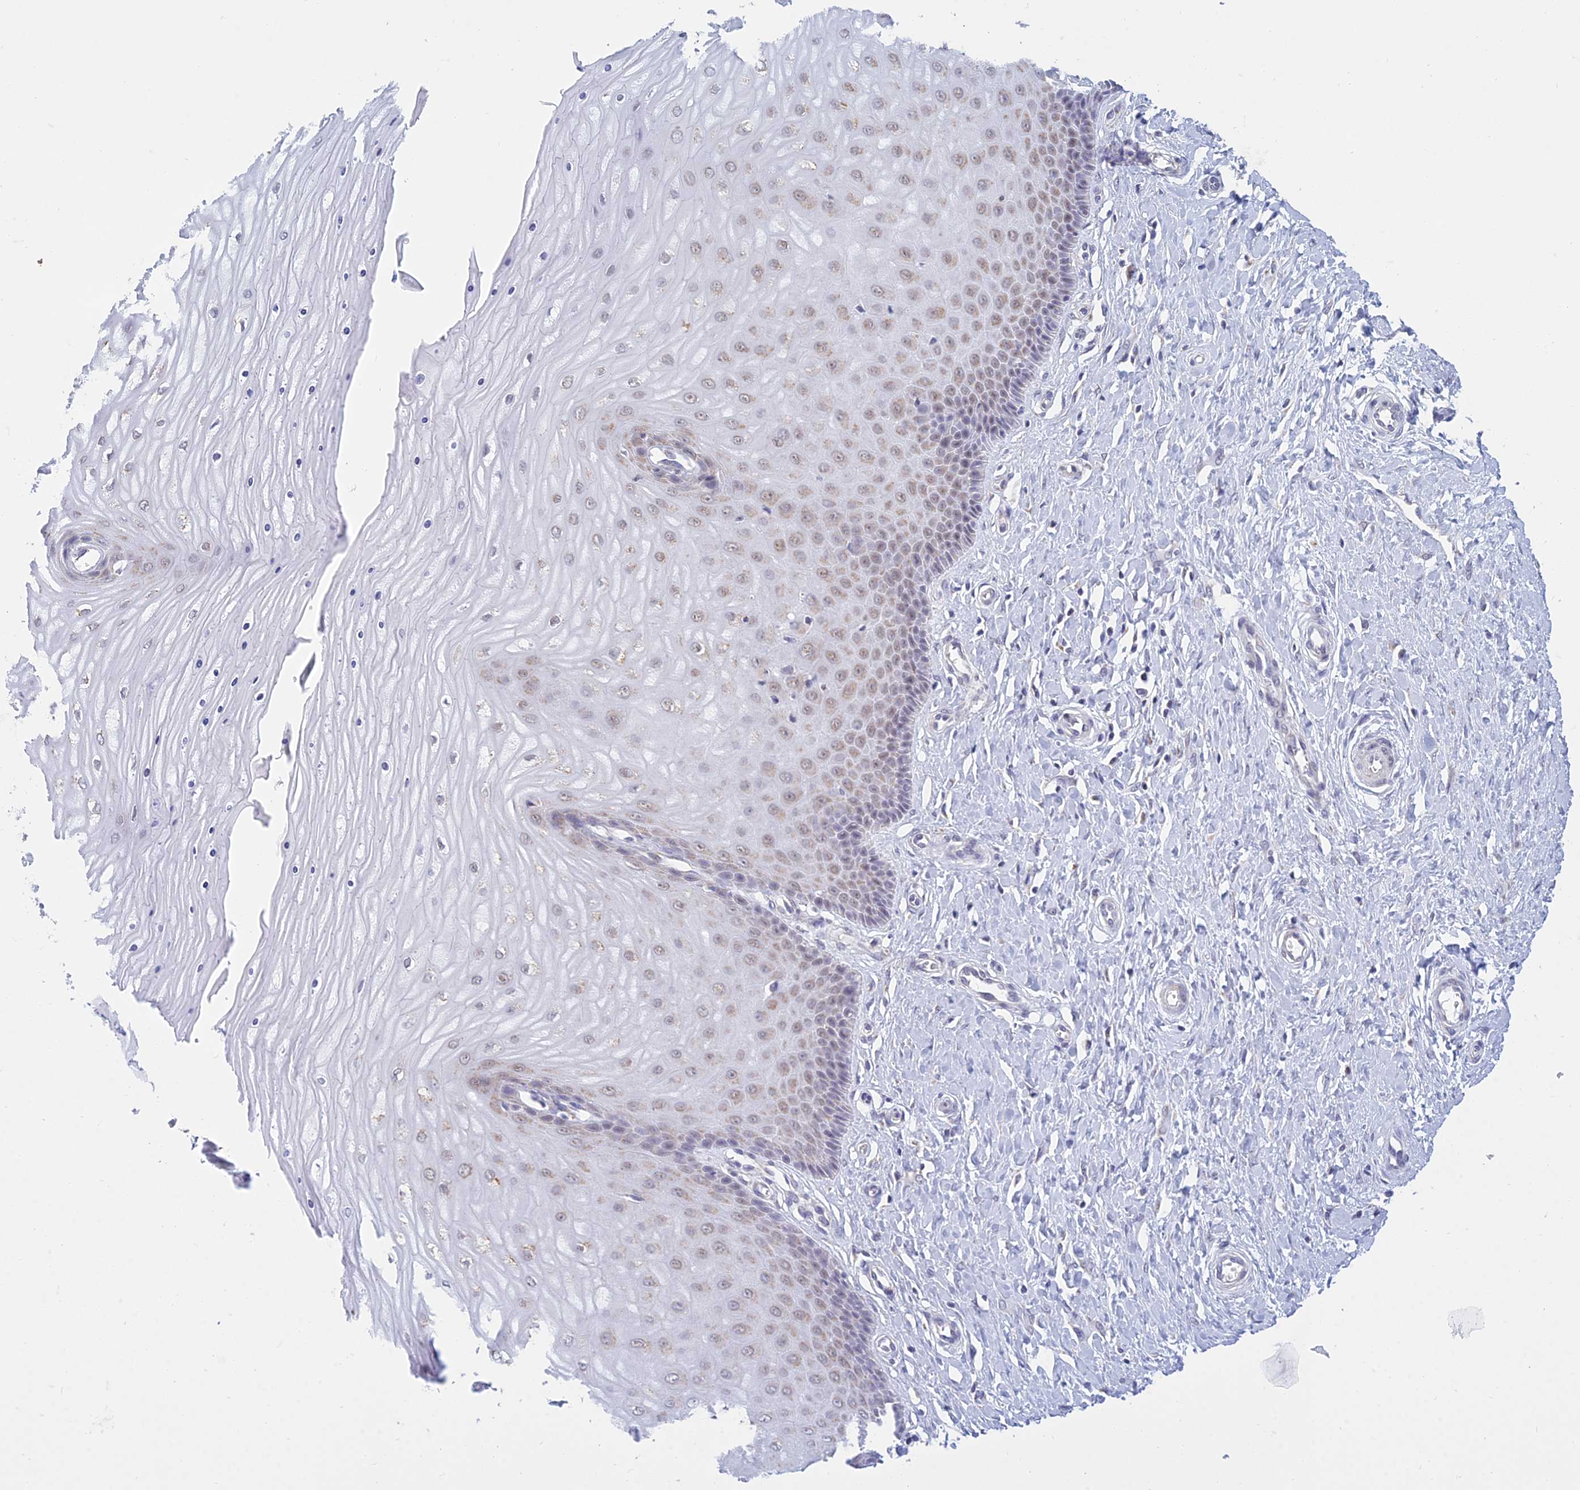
{"staining": {"intensity": "moderate", "quantity": "25%-75%", "location": "cytoplasmic/membranous,nuclear"}, "tissue": "cervix", "cell_type": "Squamous epithelial cells", "image_type": "normal", "snomed": [{"axis": "morphology", "description": "Normal tissue, NOS"}, {"axis": "topography", "description": "Cervix"}], "caption": "Squamous epithelial cells reveal medium levels of moderate cytoplasmic/membranous,nuclear staining in about 25%-75% of cells in unremarkable cervix. The protein of interest is stained brown, and the nuclei are stained in blue (DAB (3,3'-diaminobenzidine) IHC with brightfield microscopy, high magnification).", "gene": "KLF14", "patient": {"sex": "female", "age": 55}}